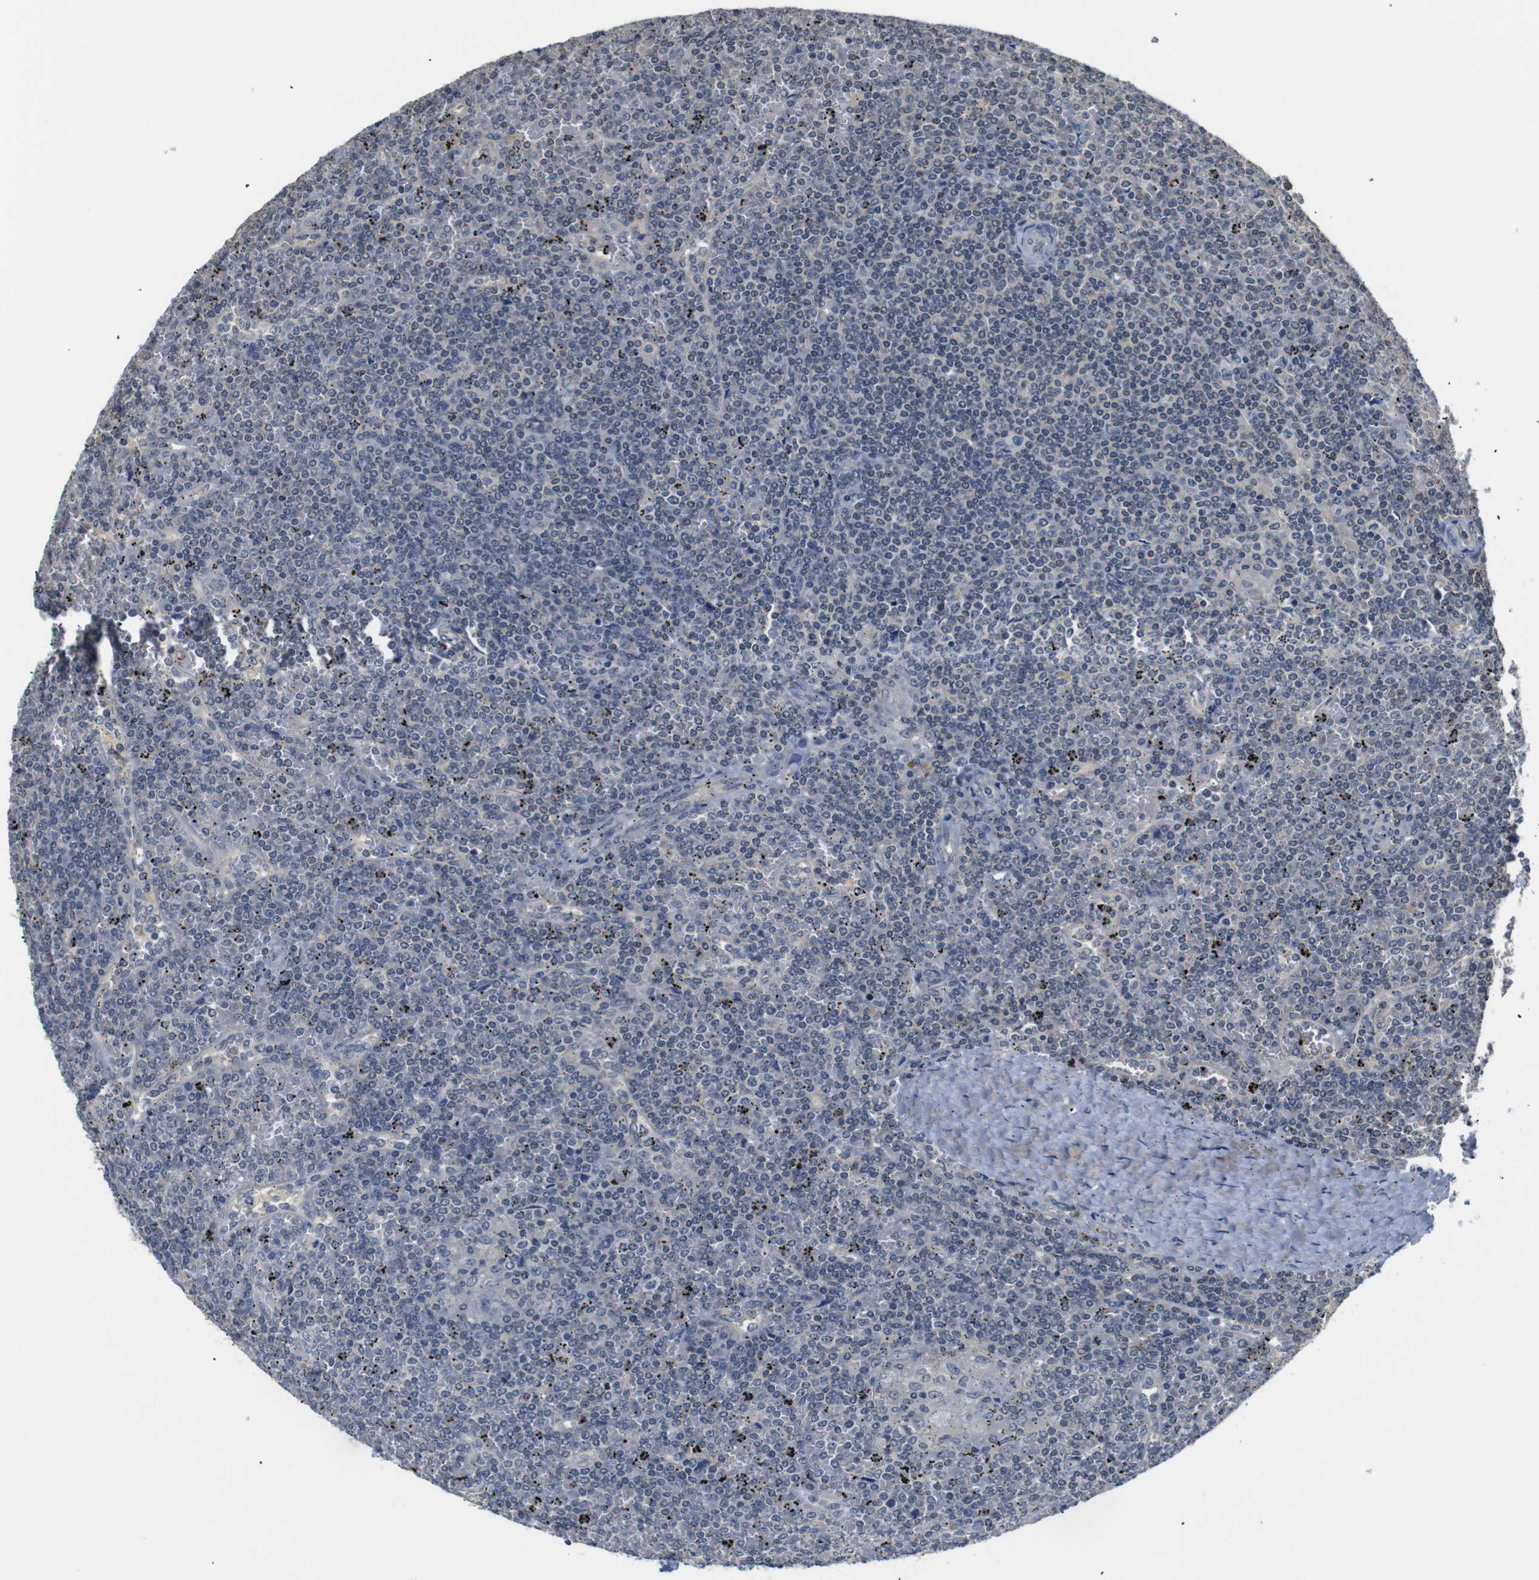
{"staining": {"intensity": "negative", "quantity": "none", "location": "none"}, "tissue": "lymphoma", "cell_type": "Tumor cells", "image_type": "cancer", "snomed": [{"axis": "morphology", "description": "Malignant lymphoma, non-Hodgkin's type, Low grade"}, {"axis": "topography", "description": "Spleen"}], "caption": "An immunohistochemistry (IHC) photomicrograph of low-grade malignant lymphoma, non-Hodgkin's type is shown. There is no staining in tumor cells of low-grade malignant lymphoma, non-Hodgkin's type.", "gene": "SFN", "patient": {"sex": "female", "age": 19}}